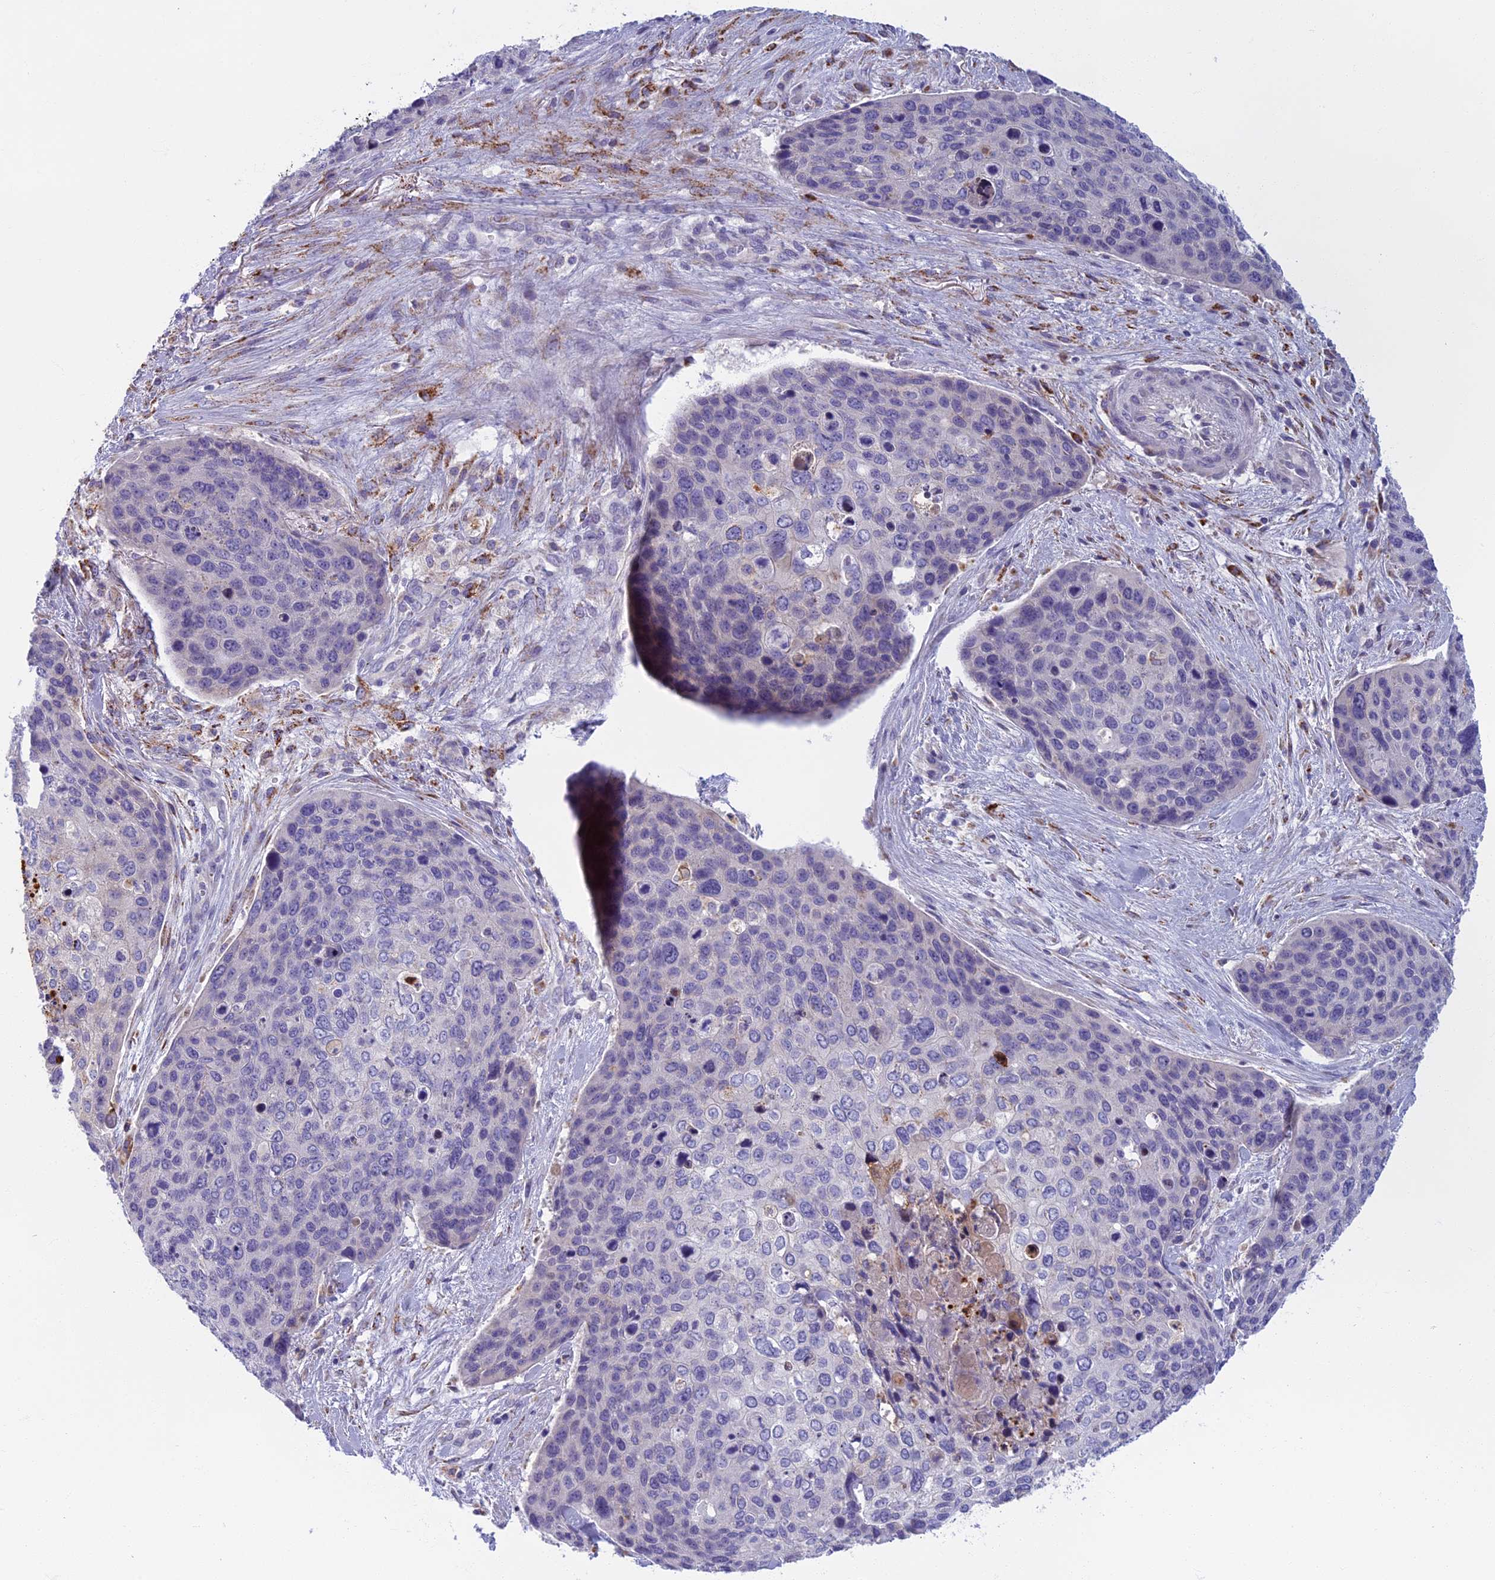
{"staining": {"intensity": "negative", "quantity": "none", "location": "none"}, "tissue": "skin cancer", "cell_type": "Tumor cells", "image_type": "cancer", "snomed": [{"axis": "morphology", "description": "Basal cell carcinoma"}, {"axis": "topography", "description": "Skin"}], "caption": "There is no significant positivity in tumor cells of skin basal cell carcinoma.", "gene": "SEMA7A", "patient": {"sex": "female", "age": 74}}